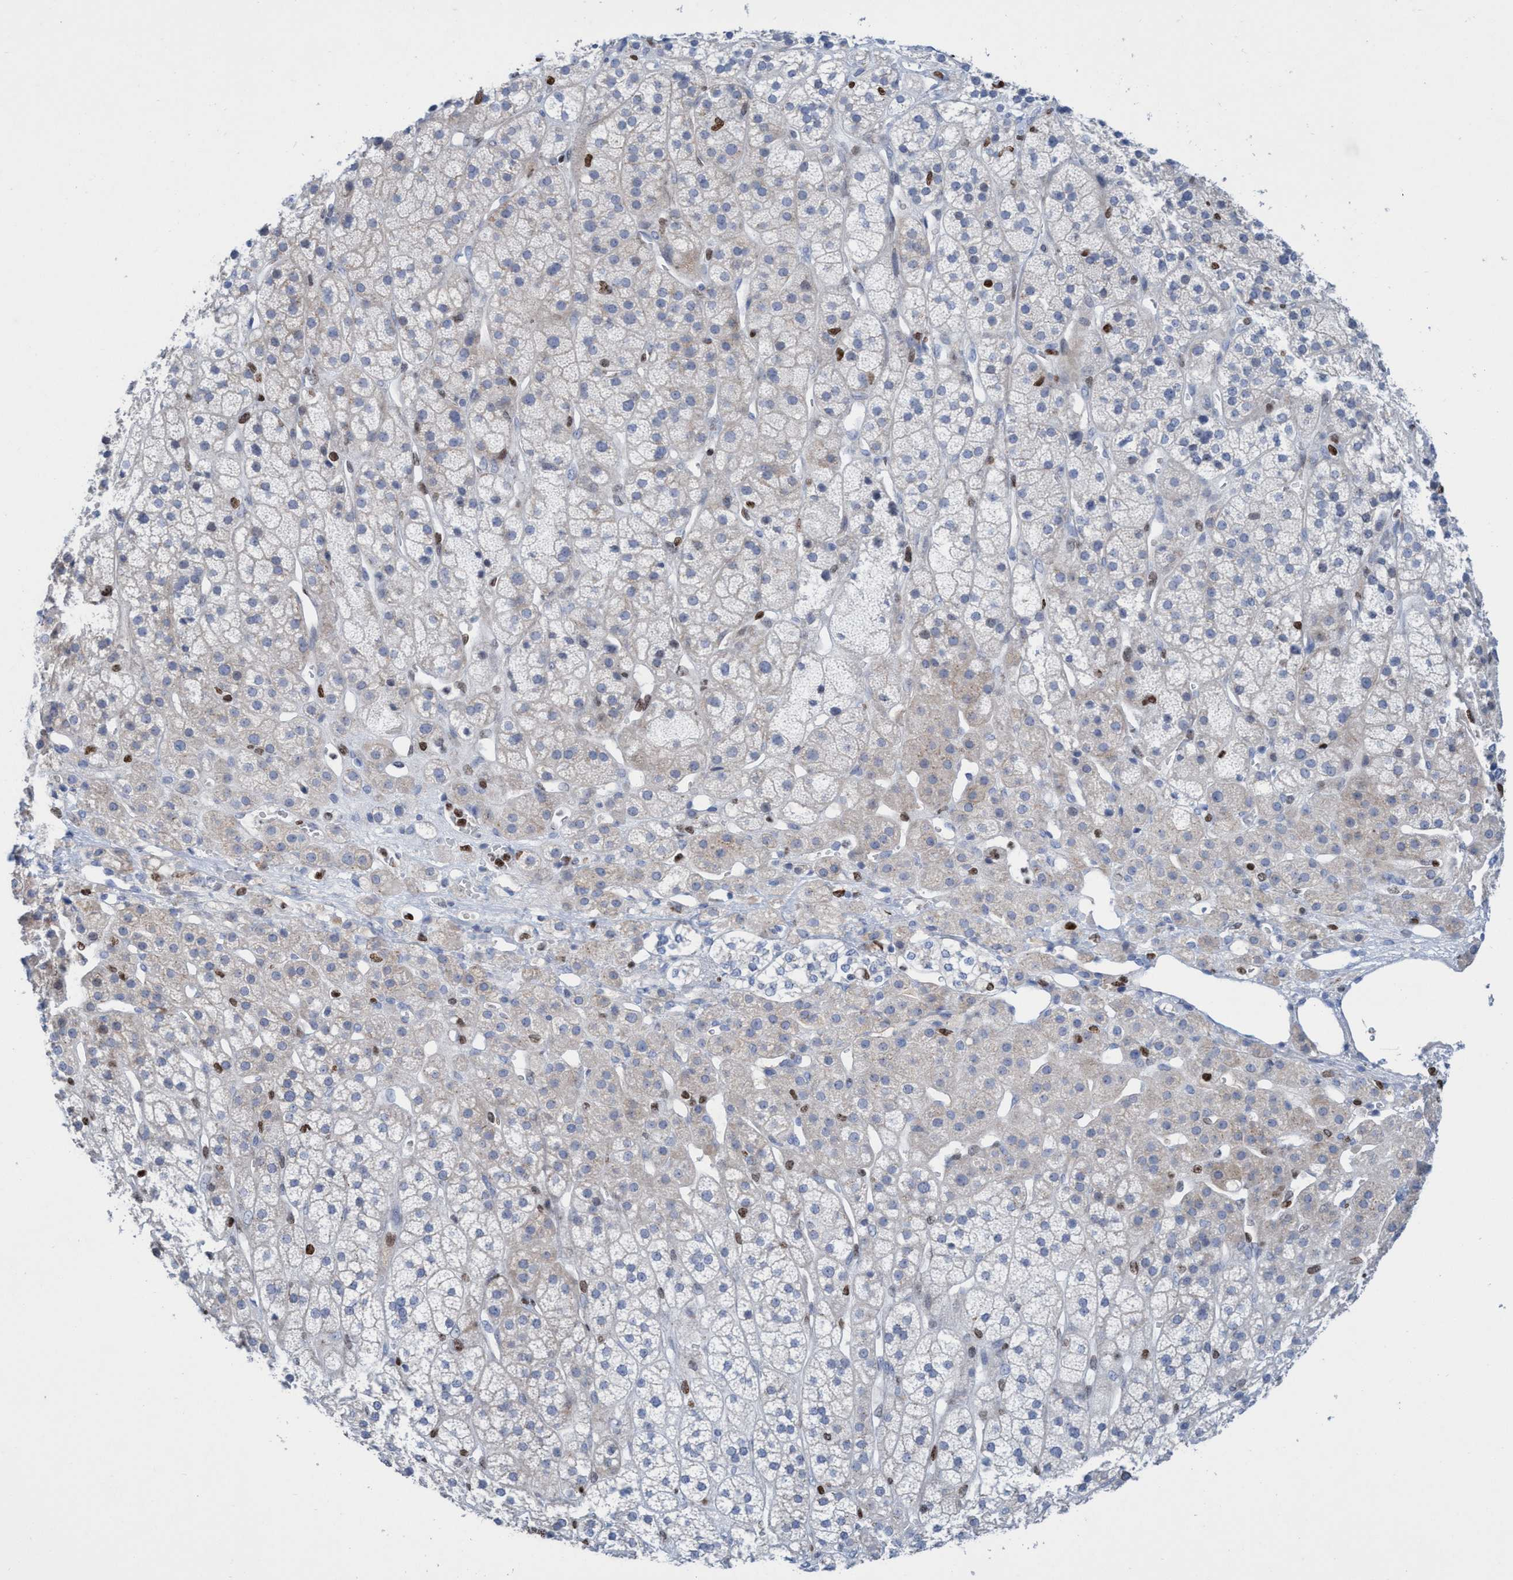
{"staining": {"intensity": "negative", "quantity": "none", "location": "none"}, "tissue": "adrenal gland", "cell_type": "Glandular cells", "image_type": "normal", "snomed": [{"axis": "morphology", "description": "Normal tissue, NOS"}, {"axis": "topography", "description": "Adrenal gland"}], "caption": "Adrenal gland was stained to show a protein in brown. There is no significant staining in glandular cells. (Immunohistochemistry, brightfield microscopy, high magnification).", "gene": "CBX2", "patient": {"sex": "male", "age": 56}}